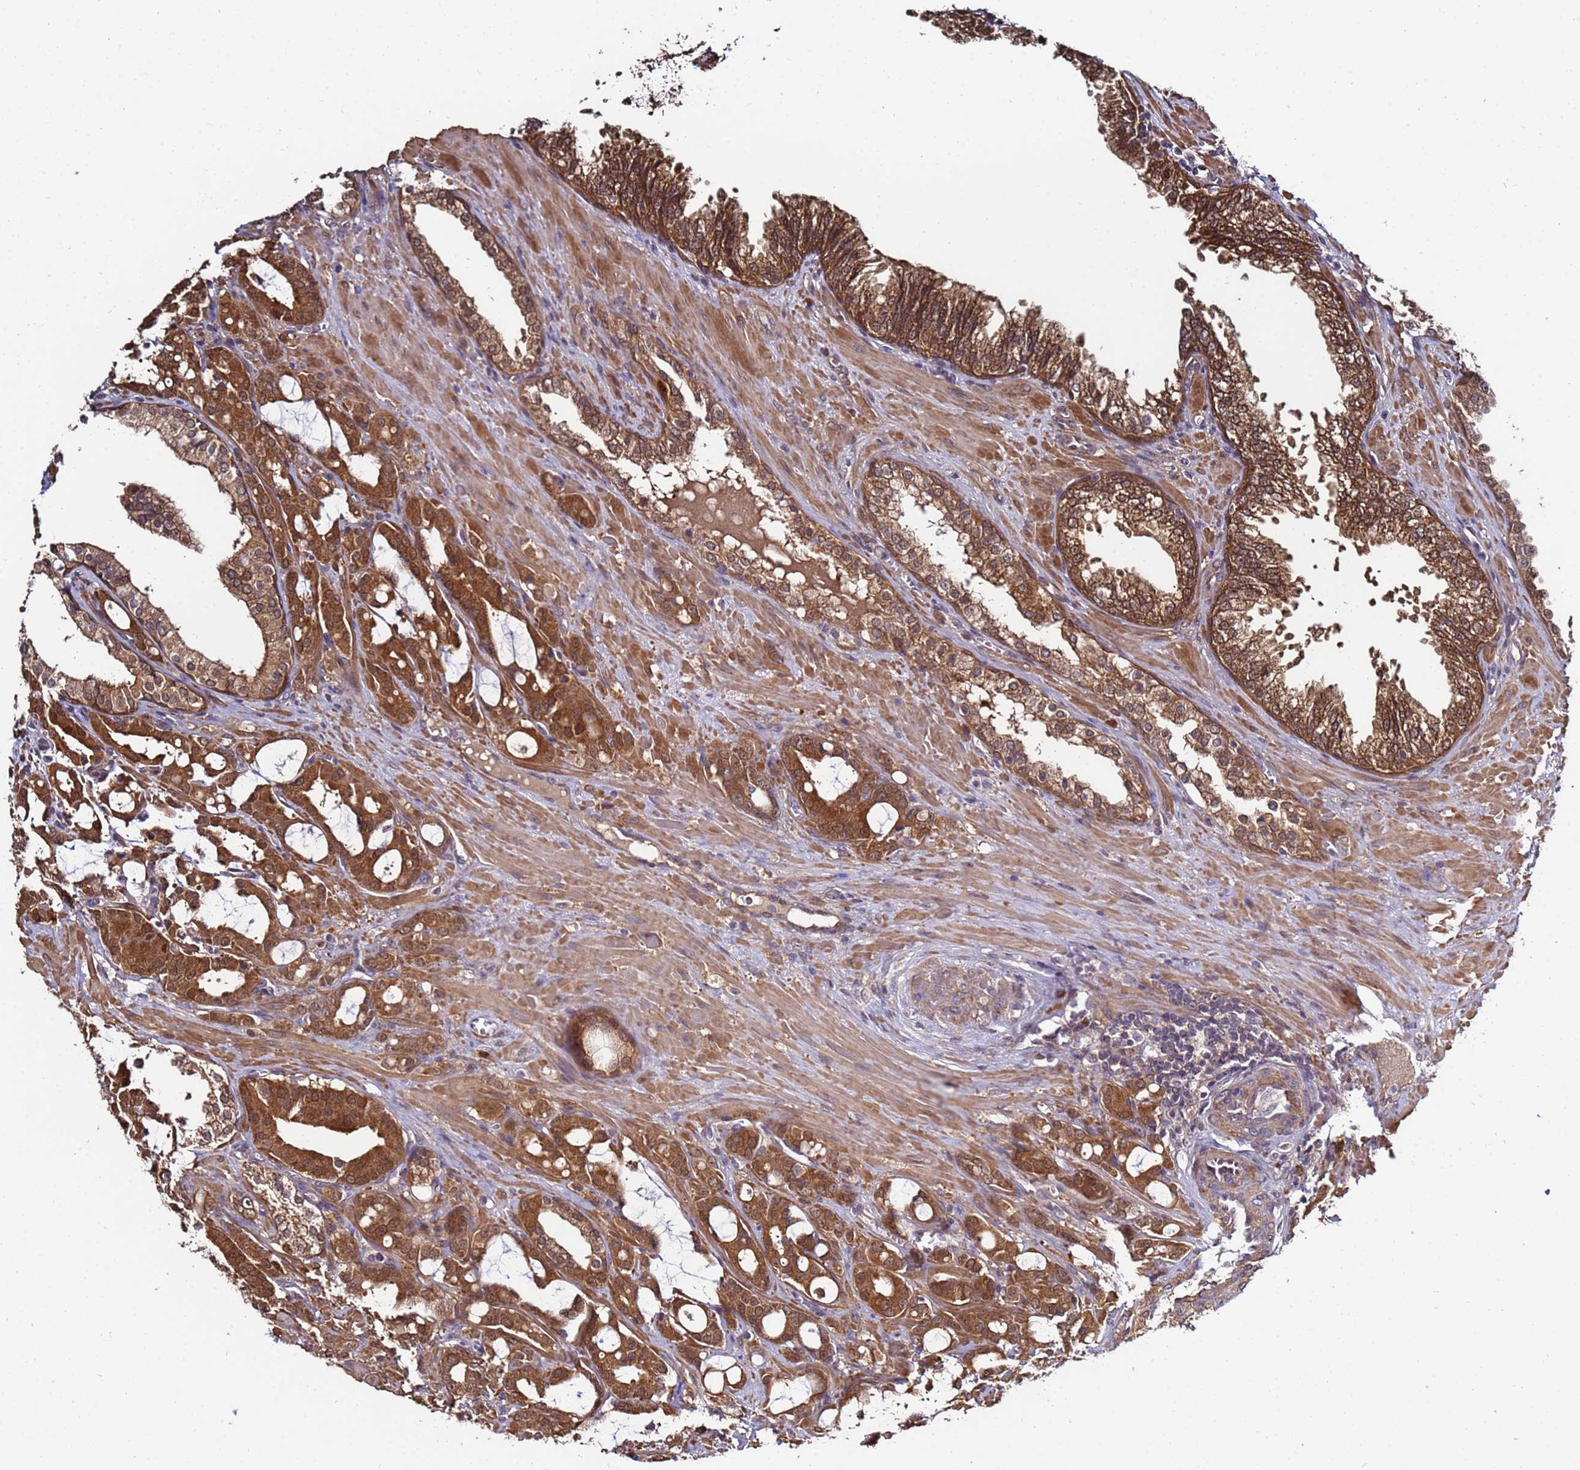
{"staining": {"intensity": "moderate", "quantity": ">75%", "location": "cytoplasmic/membranous"}, "tissue": "prostate cancer", "cell_type": "Tumor cells", "image_type": "cancer", "snomed": [{"axis": "morphology", "description": "Adenocarcinoma, High grade"}, {"axis": "topography", "description": "Prostate"}], "caption": "Immunohistochemical staining of prostate adenocarcinoma (high-grade) reveals medium levels of moderate cytoplasmic/membranous protein positivity in about >75% of tumor cells.", "gene": "NAXE", "patient": {"sex": "male", "age": 72}}